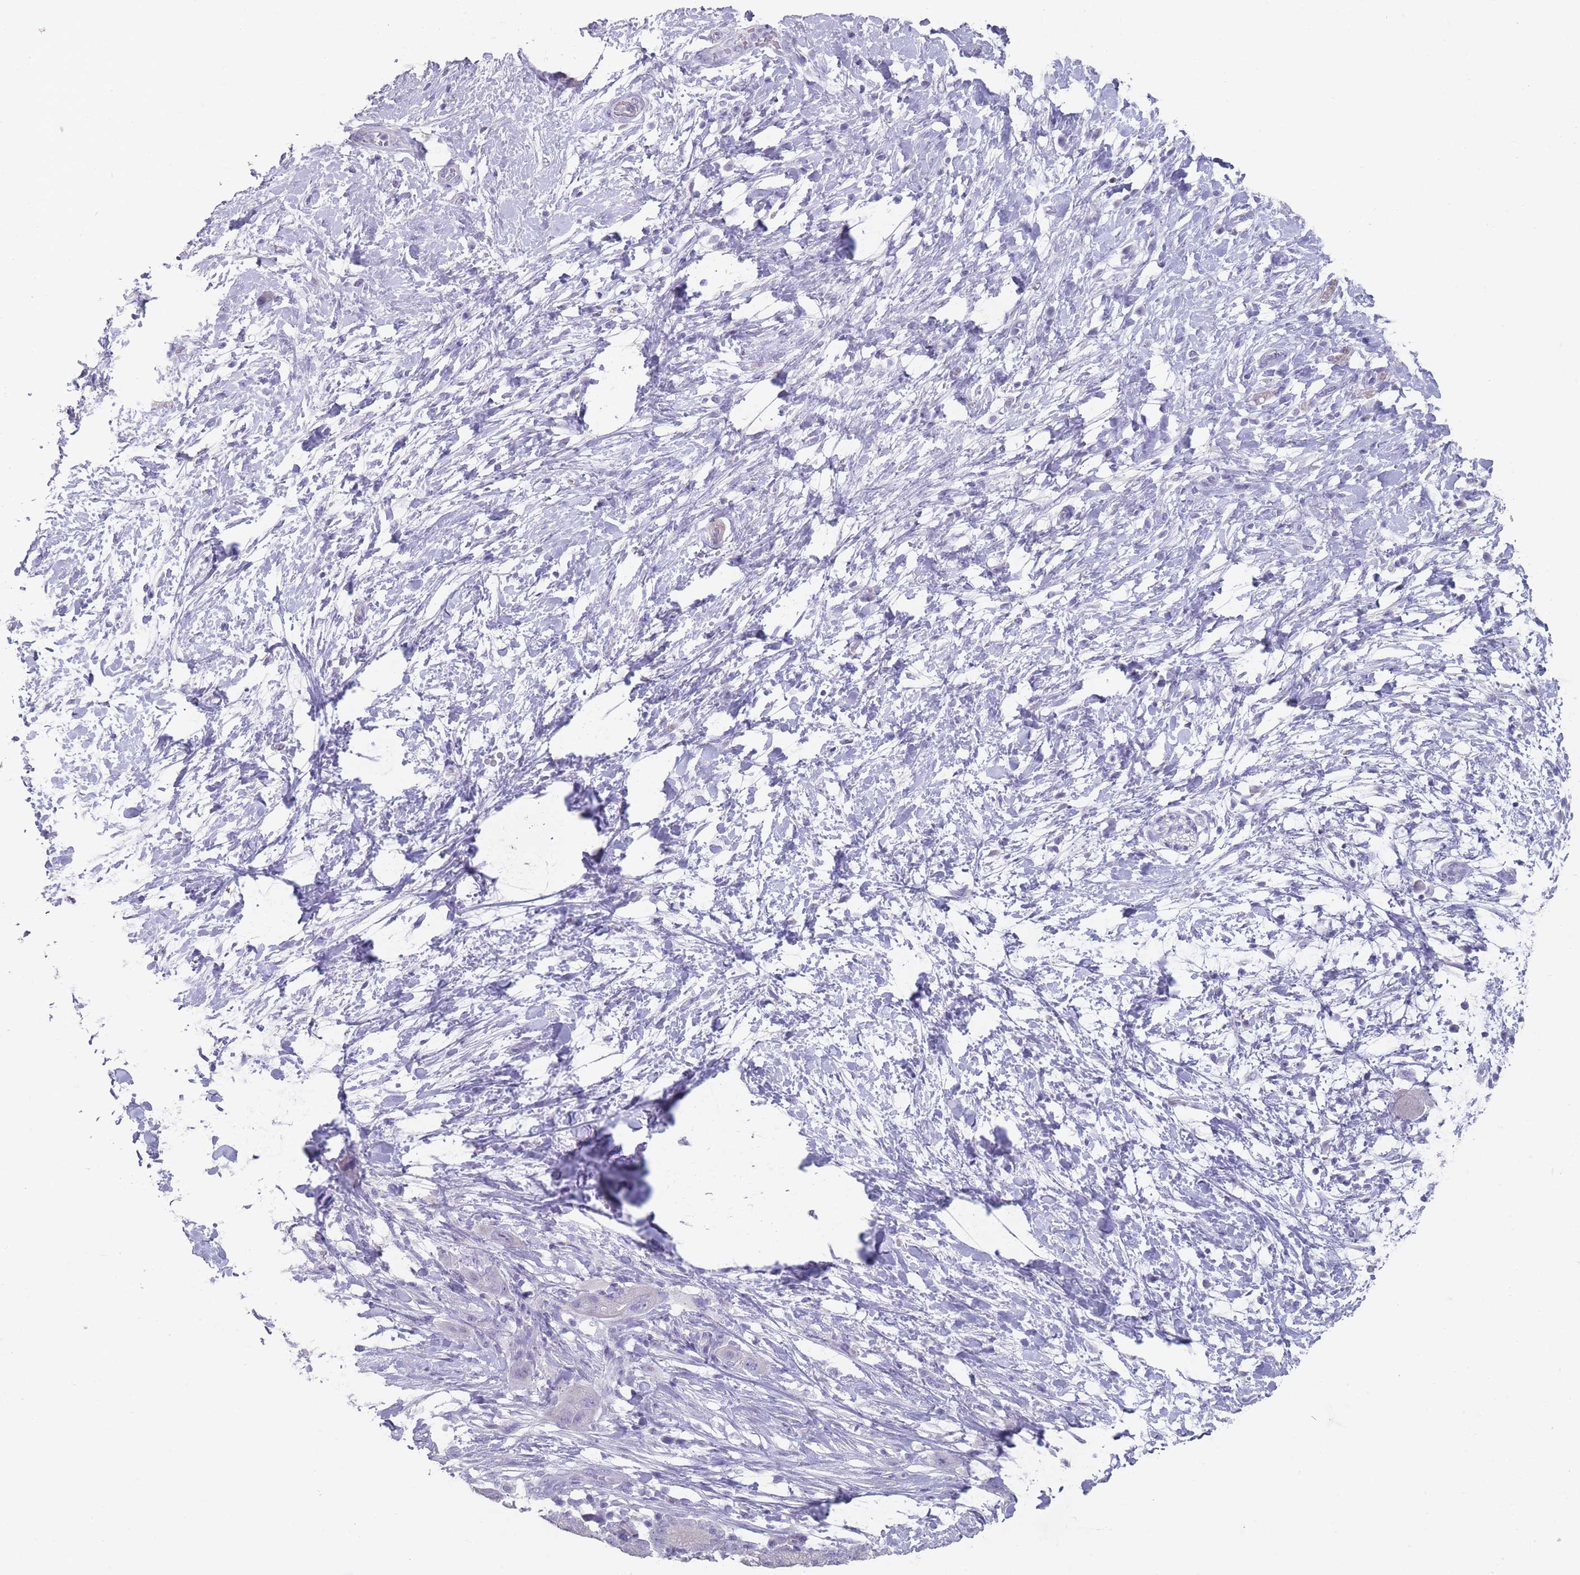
{"staining": {"intensity": "negative", "quantity": "none", "location": "none"}, "tissue": "pancreatic cancer", "cell_type": "Tumor cells", "image_type": "cancer", "snomed": [{"axis": "morphology", "description": "Adenocarcinoma, NOS"}, {"axis": "topography", "description": "Pancreas"}], "caption": "This histopathology image is of pancreatic cancer (adenocarcinoma) stained with immunohistochemistry (IHC) to label a protein in brown with the nuclei are counter-stained blue. There is no staining in tumor cells.", "gene": "RHBG", "patient": {"sex": "male", "age": 68}}